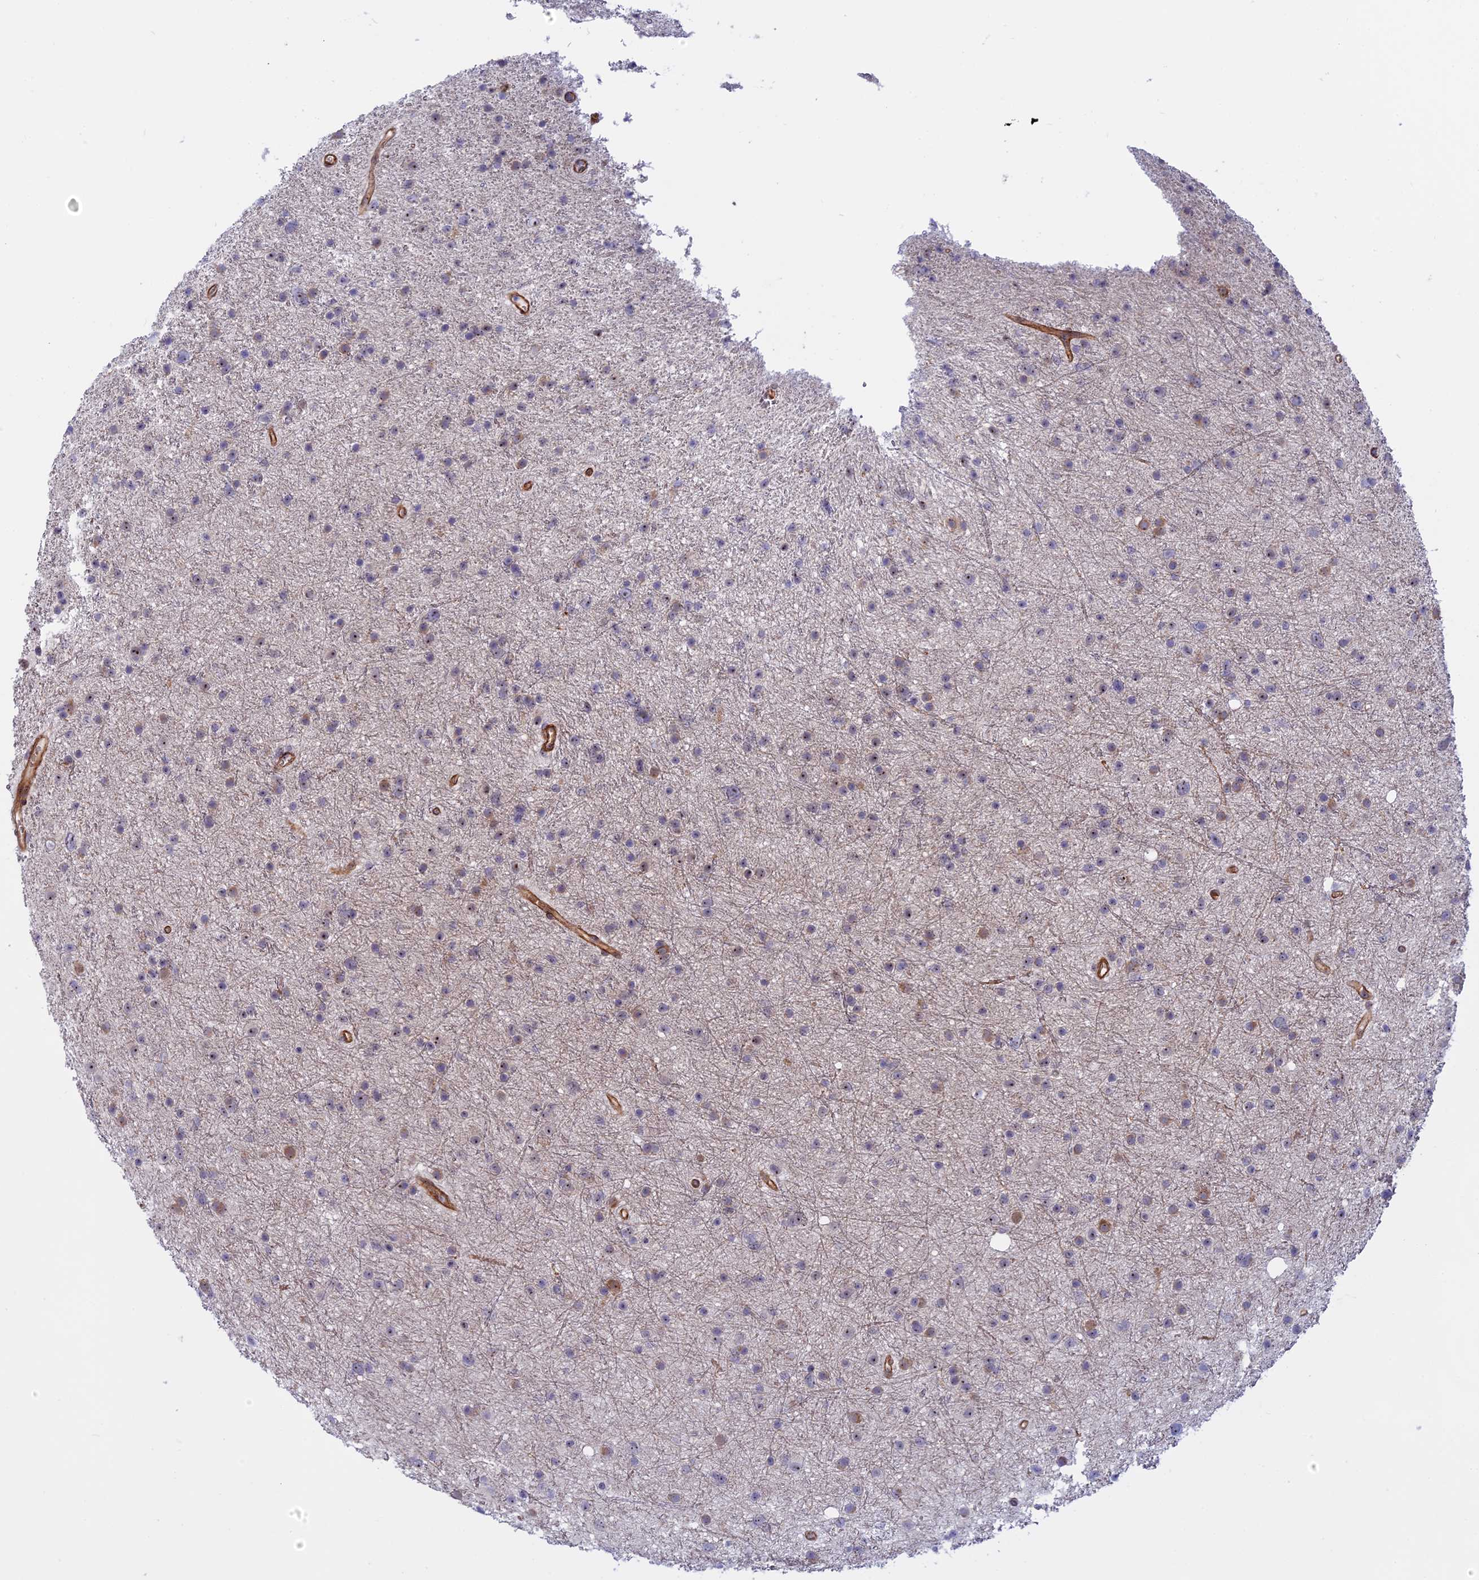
{"staining": {"intensity": "weak", "quantity": "<25%", "location": "cytoplasmic/membranous"}, "tissue": "glioma", "cell_type": "Tumor cells", "image_type": "cancer", "snomed": [{"axis": "morphology", "description": "Glioma, malignant, Low grade"}, {"axis": "topography", "description": "Cerebral cortex"}], "caption": "A high-resolution image shows immunohistochemistry (IHC) staining of malignant glioma (low-grade), which reveals no significant staining in tumor cells. (DAB (3,3'-diaminobenzidine) immunohistochemistry (IHC) with hematoxylin counter stain).", "gene": "DBNDD1", "patient": {"sex": "female", "age": 39}}